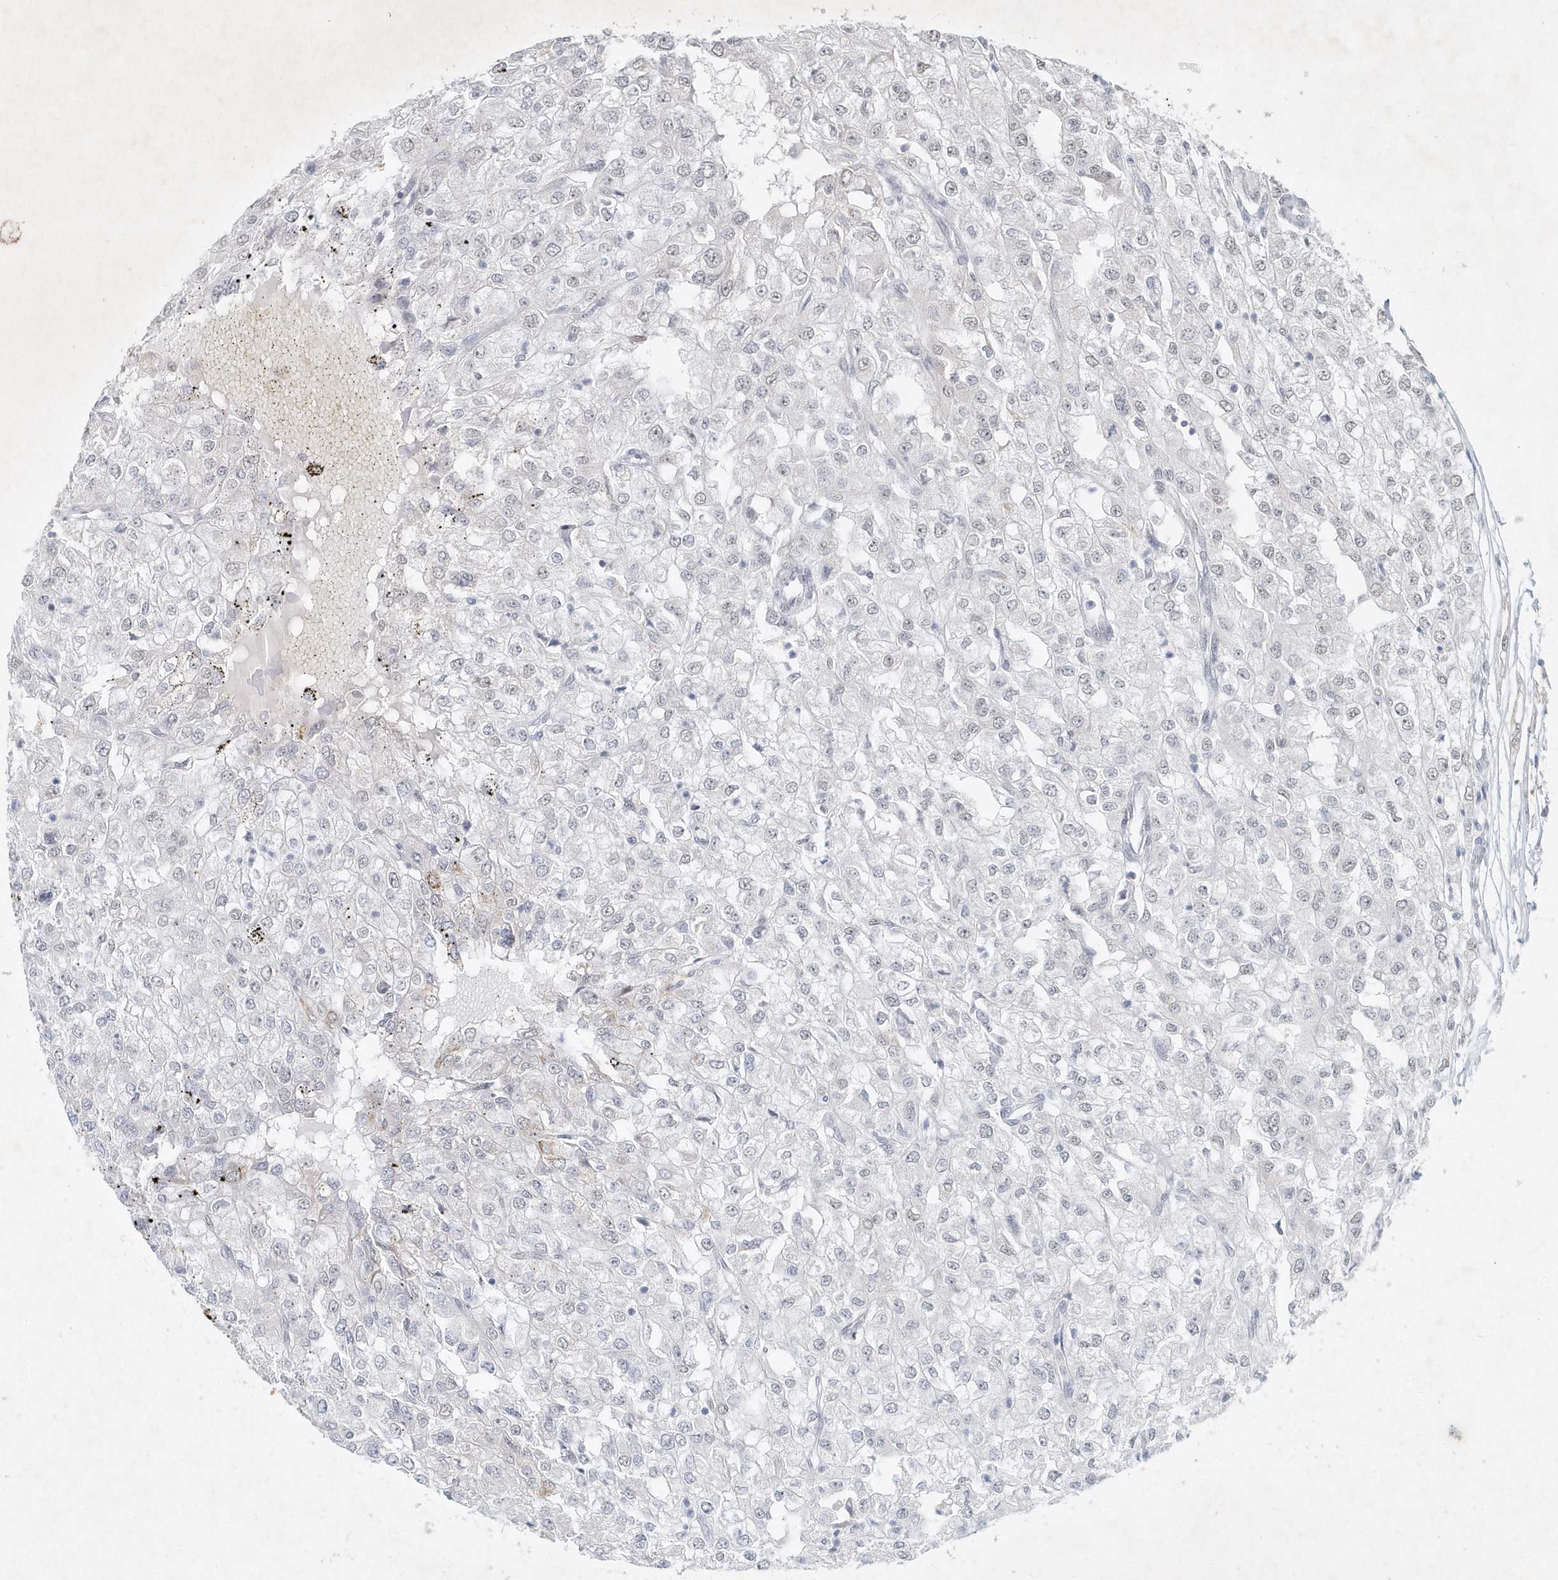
{"staining": {"intensity": "negative", "quantity": "none", "location": "none"}, "tissue": "renal cancer", "cell_type": "Tumor cells", "image_type": "cancer", "snomed": [{"axis": "morphology", "description": "Adenocarcinoma, NOS"}, {"axis": "topography", "description": "Kidney"}], "caption": "IHC histopathology image of neoplastic tissue: renal cancer (adenocarcinoma) stained with DAB reveals no significant protein staining in tumor cells. (DAB immunohistochemistry (IHC), high magnification).", "gene": "ZBTB9", "patient": {"sex": "female", "age": 54}}